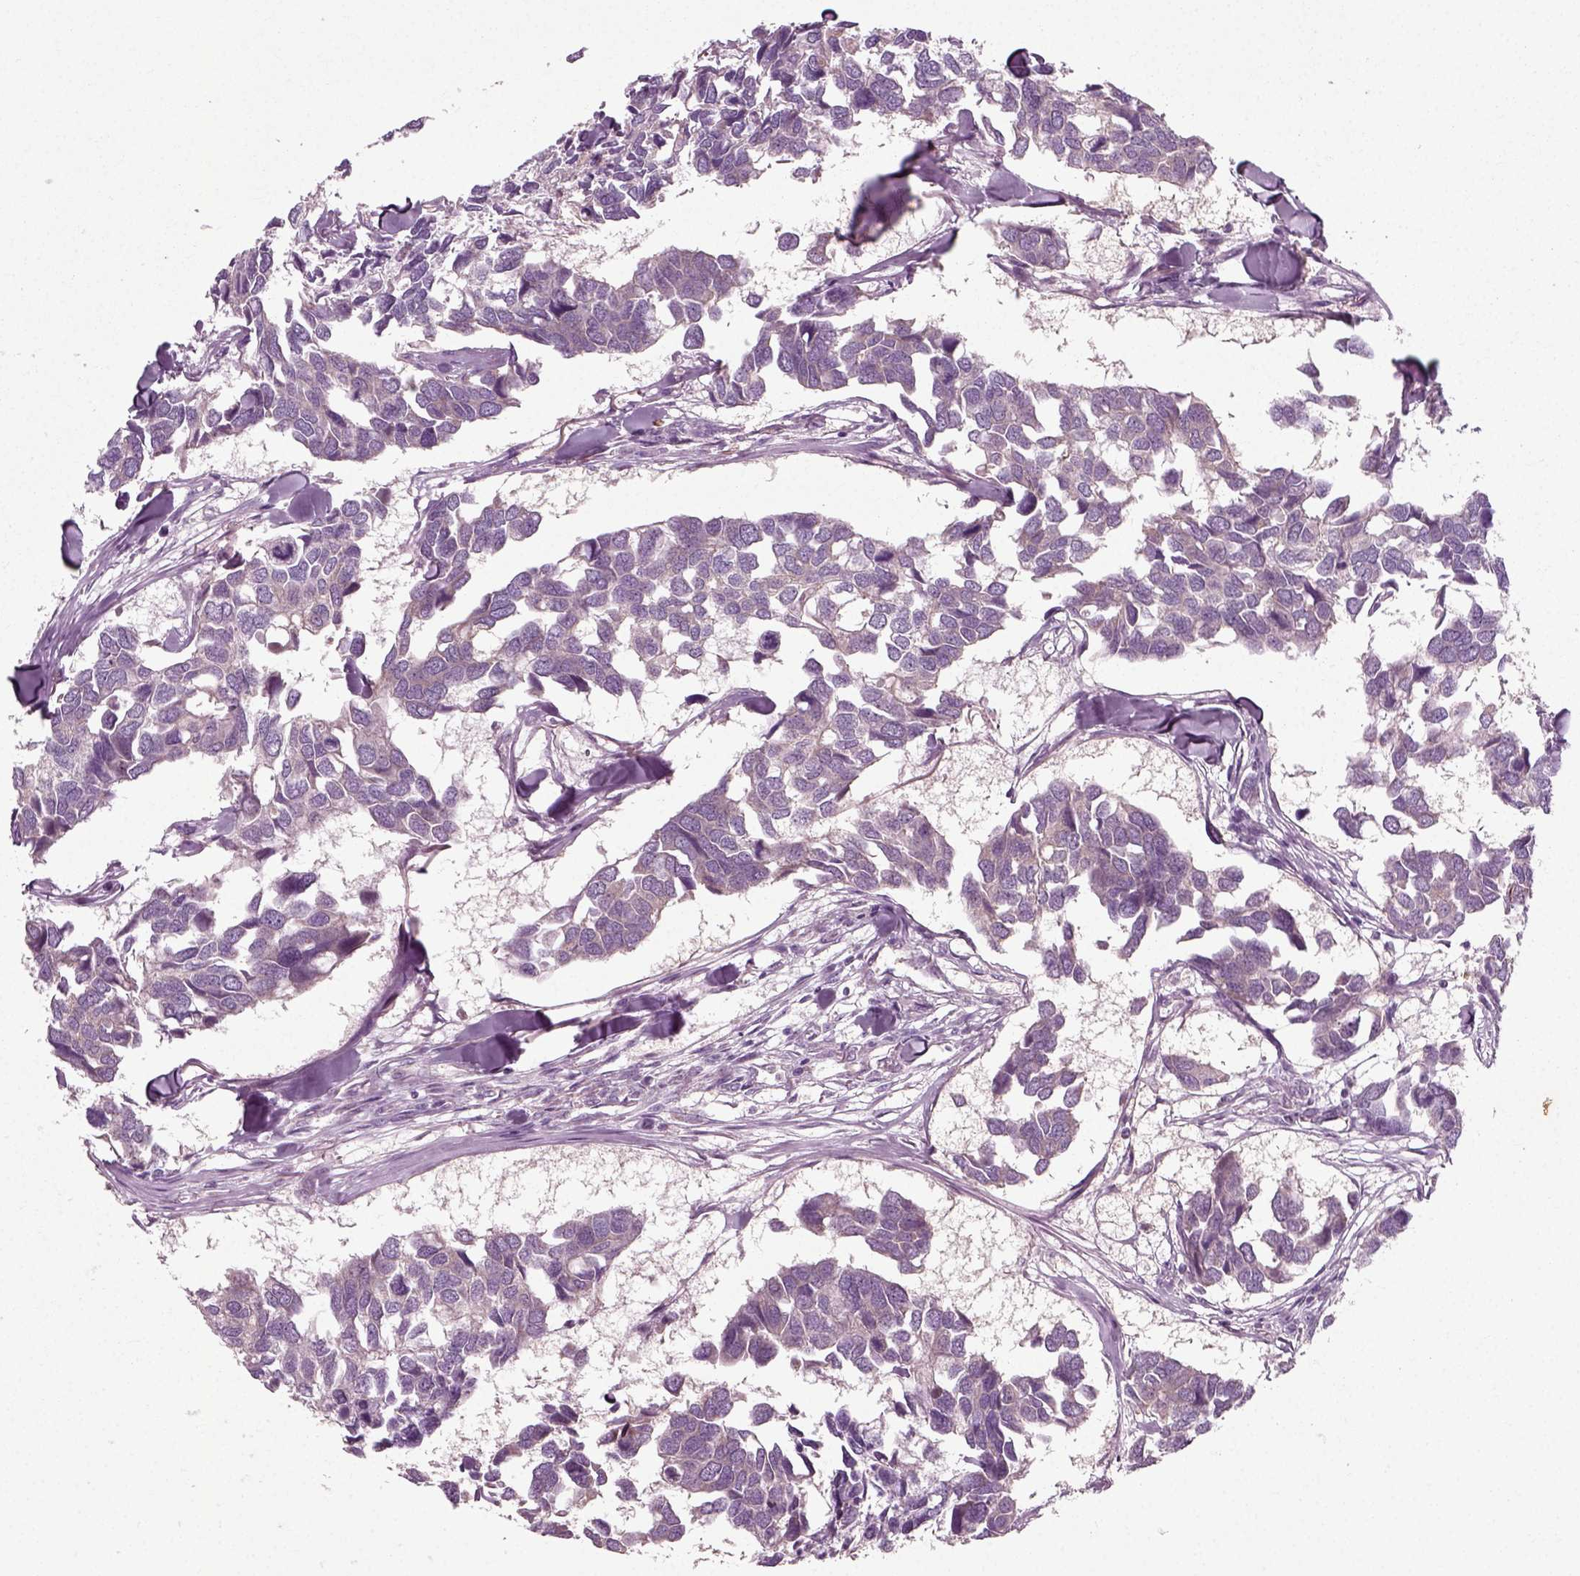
{"staining": {"intensity": "weak", "quantity": "<25%", "location": "cytoplasmic/membranous"}, "tissue": "breast cancer", "cell_type": "Tumor cells", "image_type": "cancer", "snomed": [{"axis": "morphology", "description": "Duct carcinoma"}, {"axis": "topography", "description": "Breast"}], "caption": "Immunohistochemistry (IHC) histopathology image of human breast invasive ductal carcinoma stained for a protein (brown), which shows no expression in tumor cells. (Stains: DAB (3,3'-diaminobenzidine) IHC with hematoxylin counter stain, Microscopy: brightfield microscopy at high magnification).", "gene": "RND2", "patient": {"sex": "female", "age": 83}}